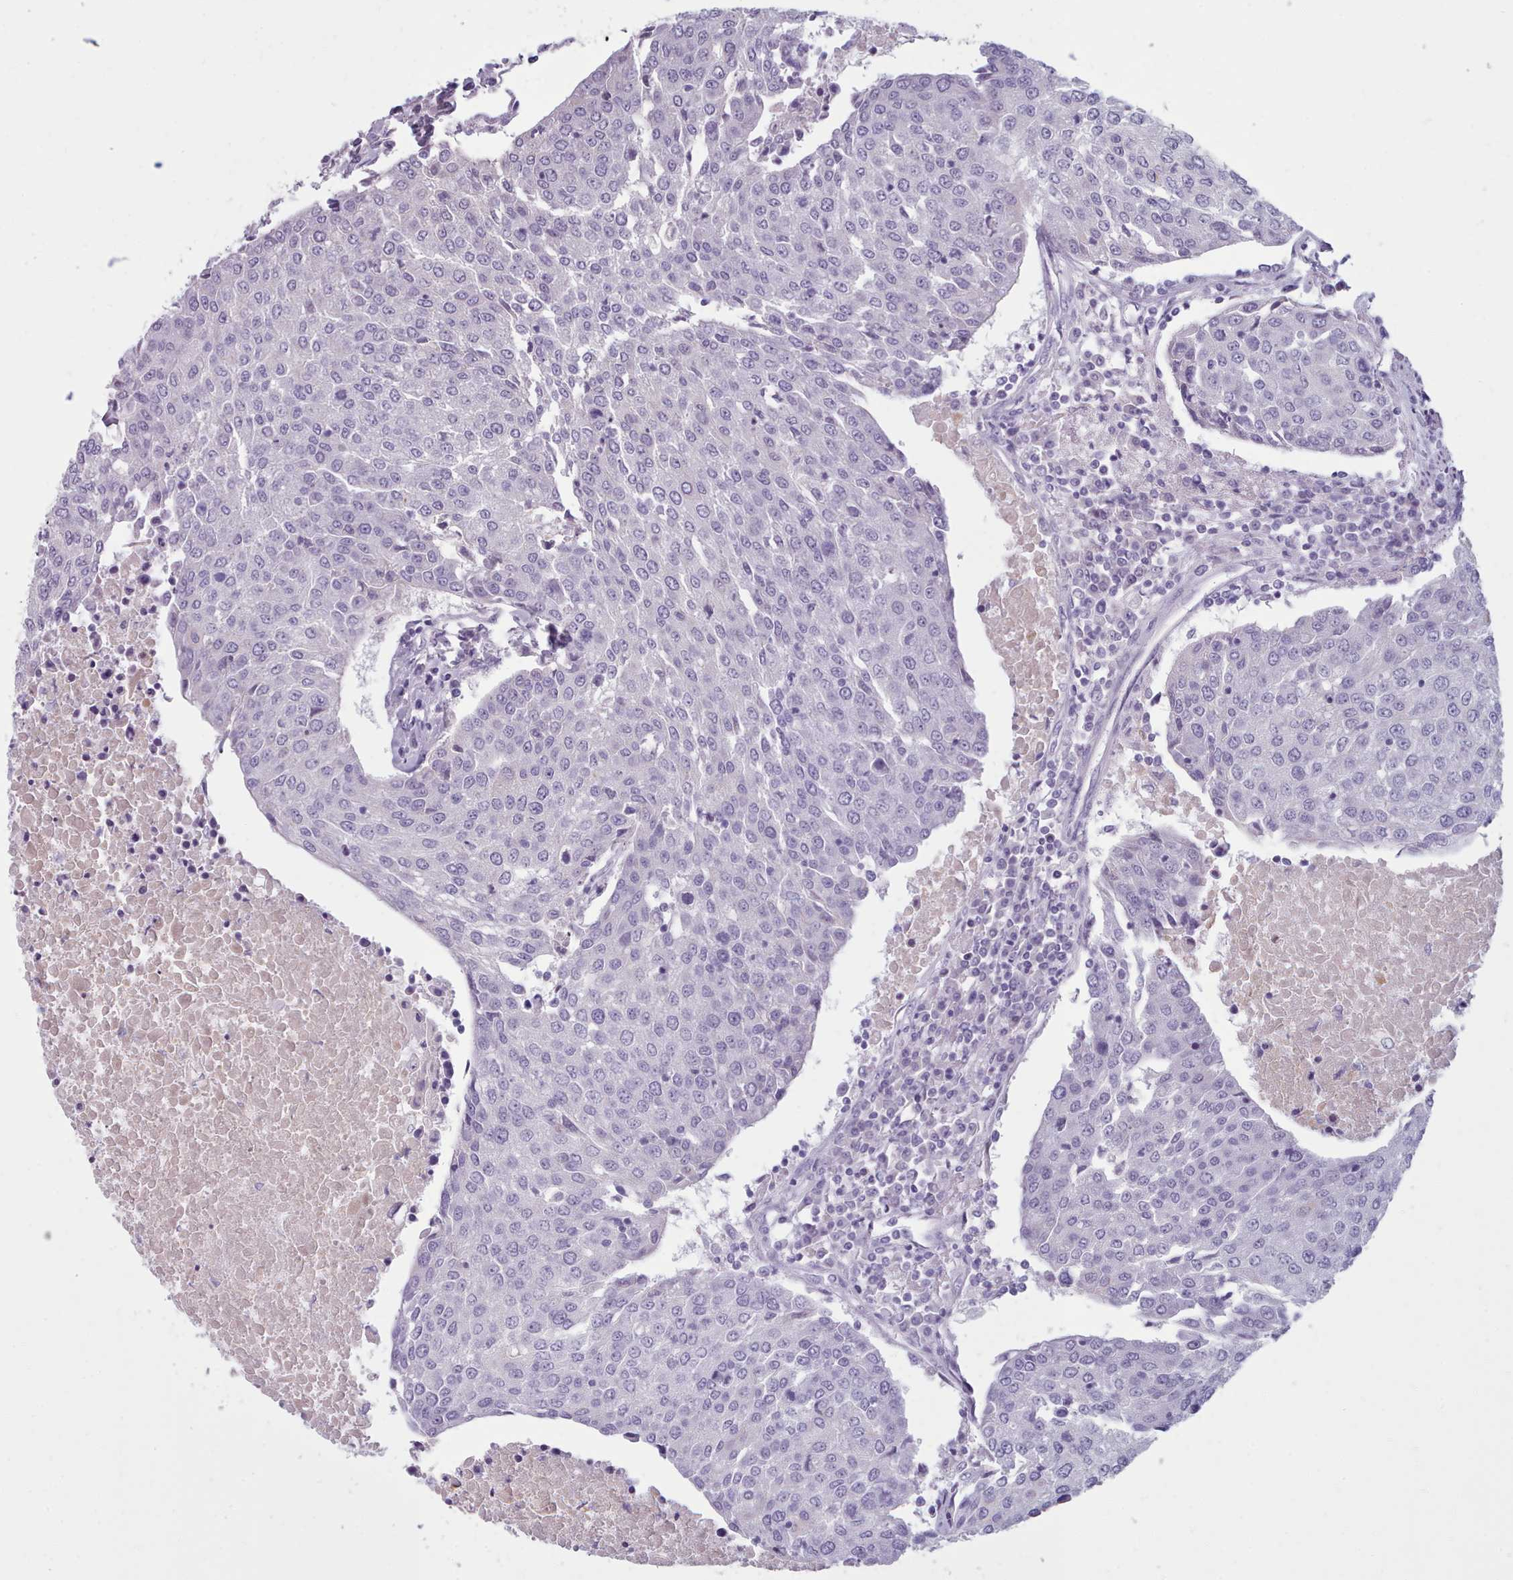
{"staining": {"intensity": "negative", "quantity": "none", "location": "none"}, "tissue": "urothelial cancer", "cell_type": "Tumor cells", "image_type": "cancer", "snomed": [{"axis": "morphology", "description": "Urothelial carcinoma, High grade"}, {"axis": "topography", "description": "Urinary bladder"}], "caption": "High power microscopy photomicrograph of an immunohistochemistry (IHC) micrograph of urothelial cancer, revealing no significant staining in tumor cells. Nuclei are stained in blue.", "gene": "ZNF43", "patient": {"sex": "female", "age": 85}}